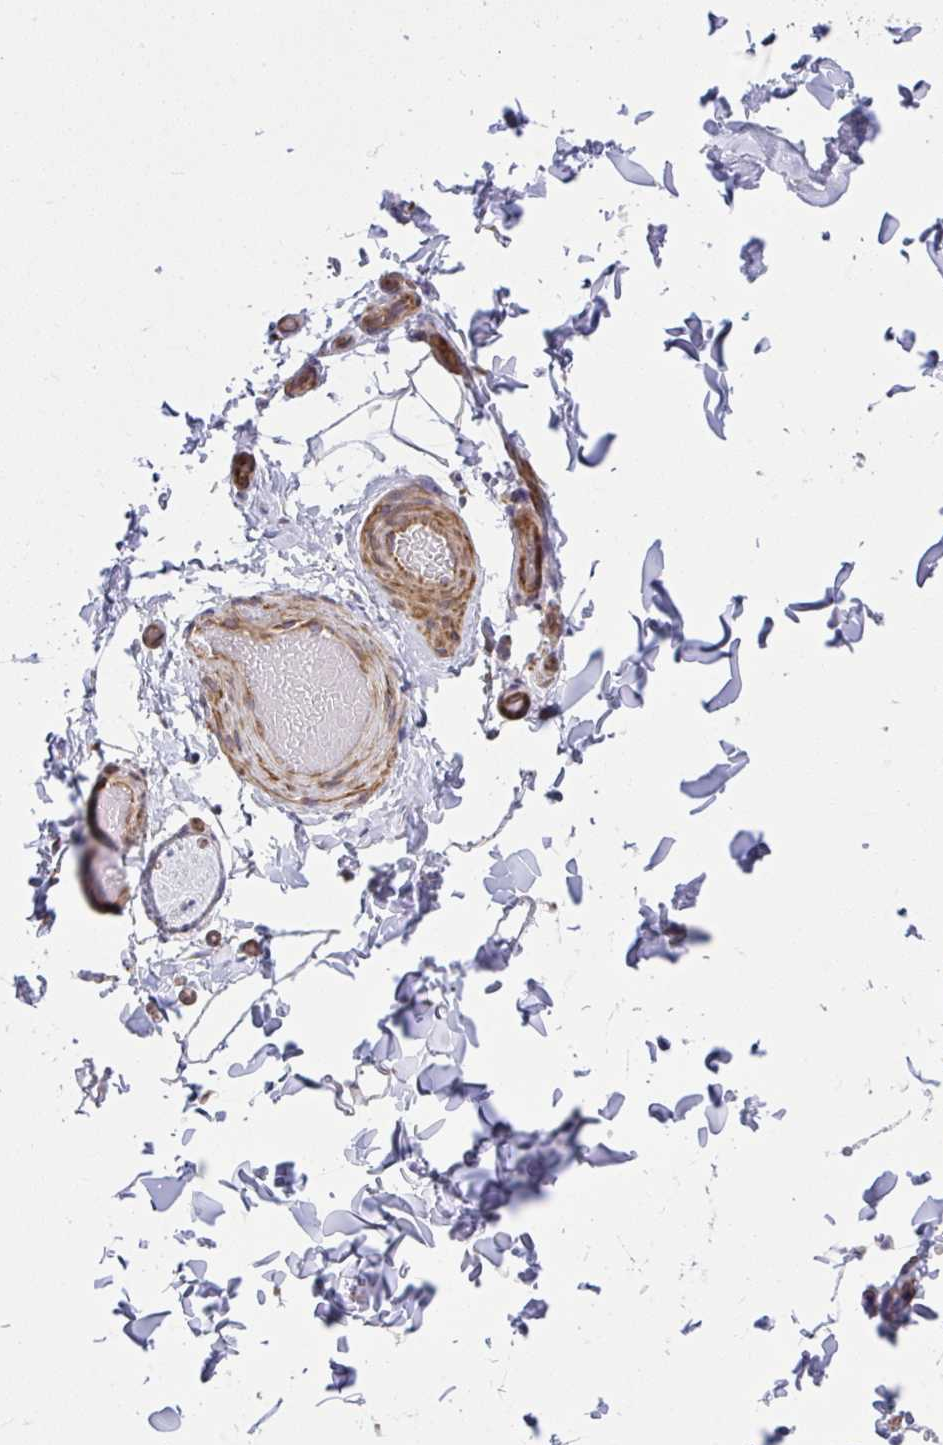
{"staining": {"intensity": "negative", "quantity": "none", "location": "none"}, "tissue": "adipose tissue", "cell_type": "Adipocytes", "image_type": "normal", "snomed": [{"axis": "morphology", "description": "Normal tissue, NOS"}, {"axis": "topography", "description": "Soft tissue"}, {"axis": "topography", "description": "Adipose tissue"}, {"axis": "topography", "description": "Vascular tissue"}, {"axis": "topography", "description": "Peripheral nerve tissue"}], "caption": "Protein analysis of normal adipose tissue shows no significant expression in adipocytes. (Stains: DAB (3,3'-diaminobenzidine) IHC with hematoxylin counter stain, Microscopy: brightfield microscopy at high magnification).", "gene": "MYL12A", "patient": {"sex": "male", "age": 29}}